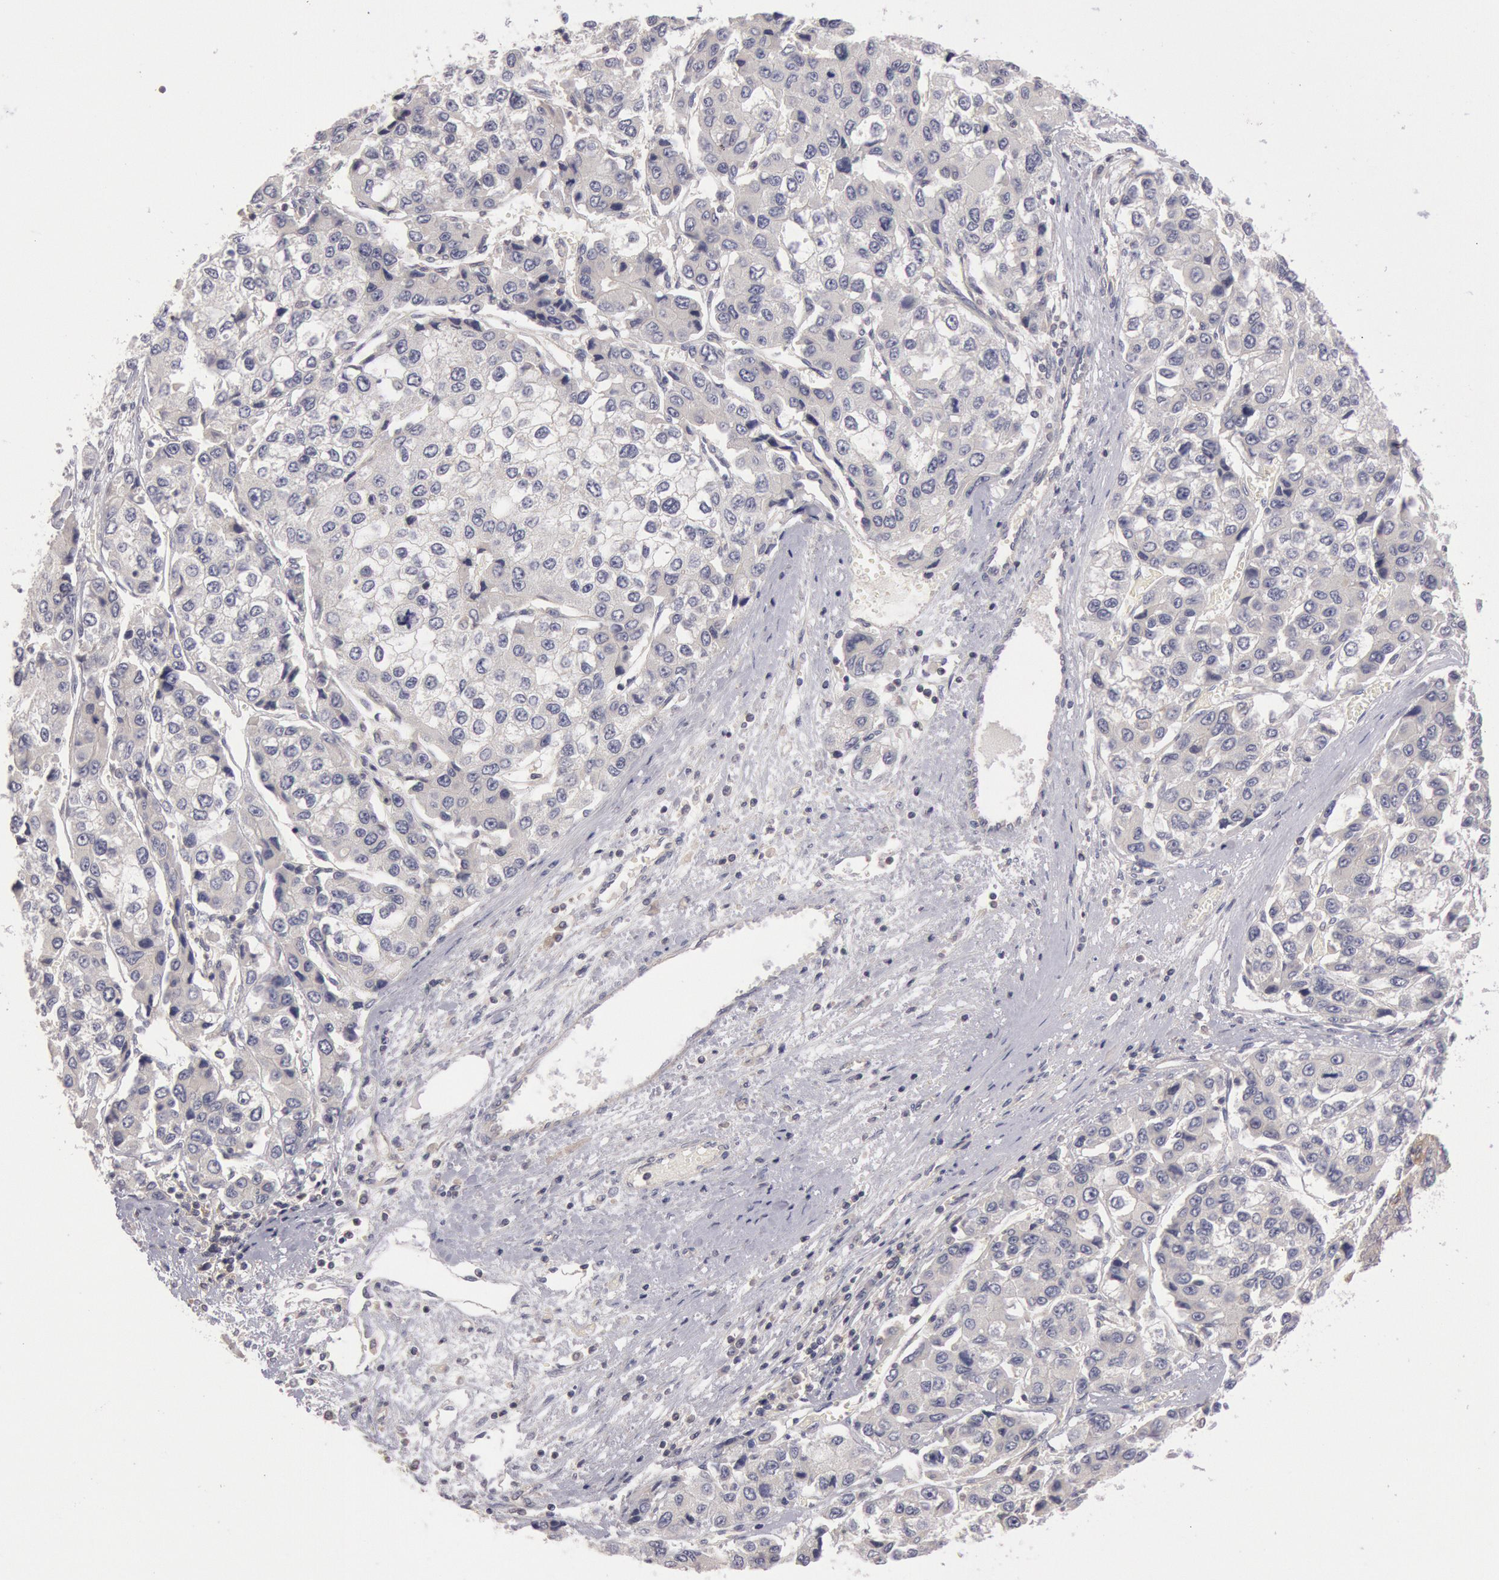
{"staining": {"intensity": "negative", "quantity": "none", "location": "none"}, "tissue": "liver cancer", "cell_type": "Tumor cells", "image_type": "cancer", "snomed": [{"axis": "morphology", "description": "Carcinoma, Hepatocellular, NOS"}, {"axis": "topography", "description": "Liver"}], "caption": "Immunohistochemistry (IHC) photomicrograph of neoplastic tissue: liver cancer stained with DAB (3,3'-diaminobenzidine) exhibits no significant protein positivity in tumor cells. (Brightfield microscopy of DAB (3,3'-diaminobenzidine) IHC at high magnification).", "gene": "PIK3R1", "patient": {"sex": "female", "age": 66}}